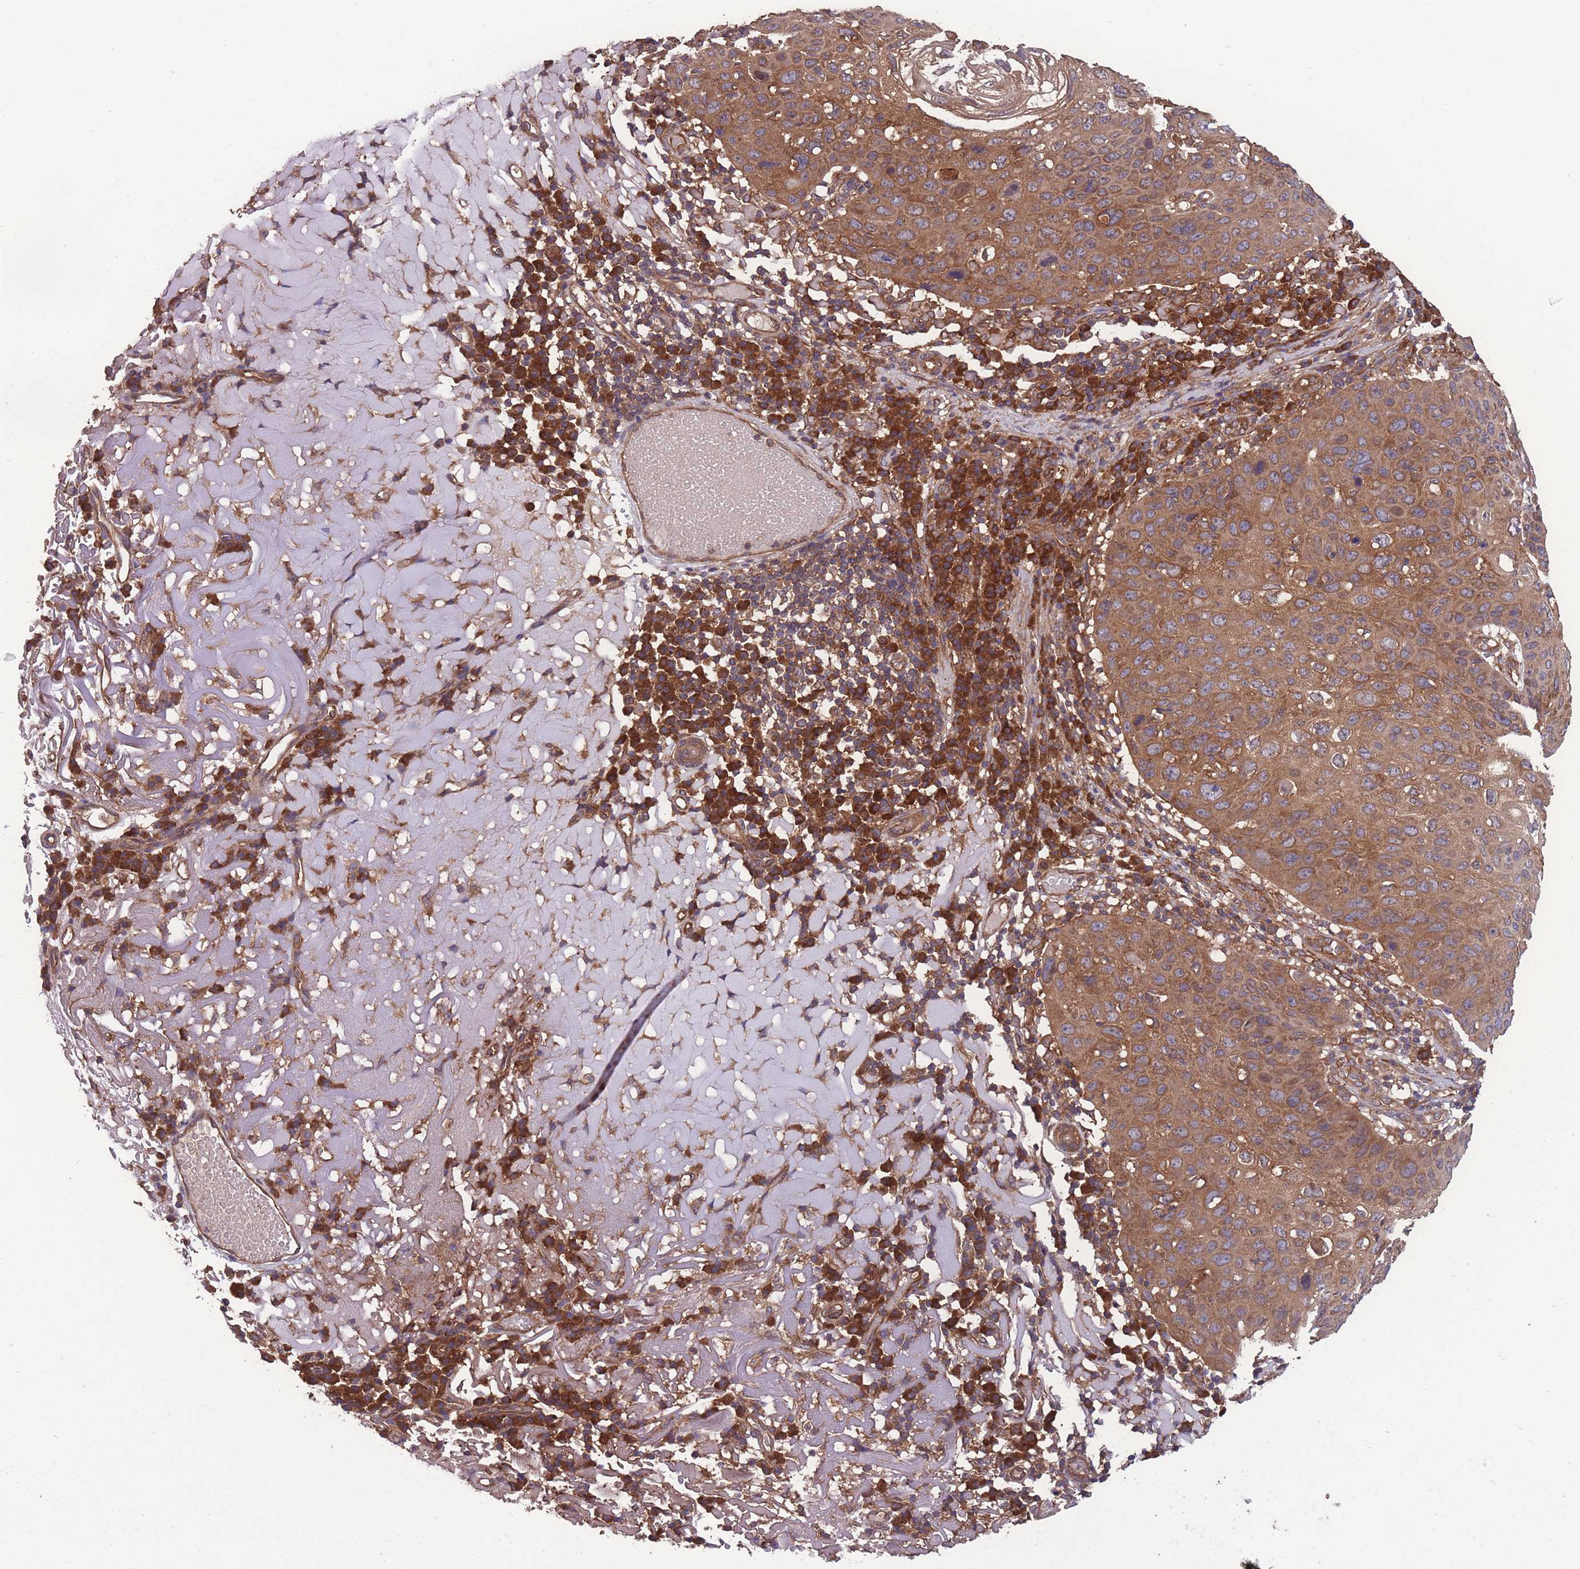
{"staining": {"intensity": "moderate", "quantity": ">75%", "location": "cytoplasmic/membranous"}, "tissue": "skin cancer", "cell_type": "Tumor cells", "image_type": "cancer", "snomed": [{"axis": "morphology", "description": "Squamous cell carcinoma, NOS"}, {"axis": "topography", "description": "Skin"}], "caption": "DAB immunohistochemical staining of human skin squamous cell carcinoma exhibits moderate cytoplasmic/membranous protein staining in about >75% of tumor cells.", "gene": "ZPR1", "patient": {"sex": "female", "age": 90}}